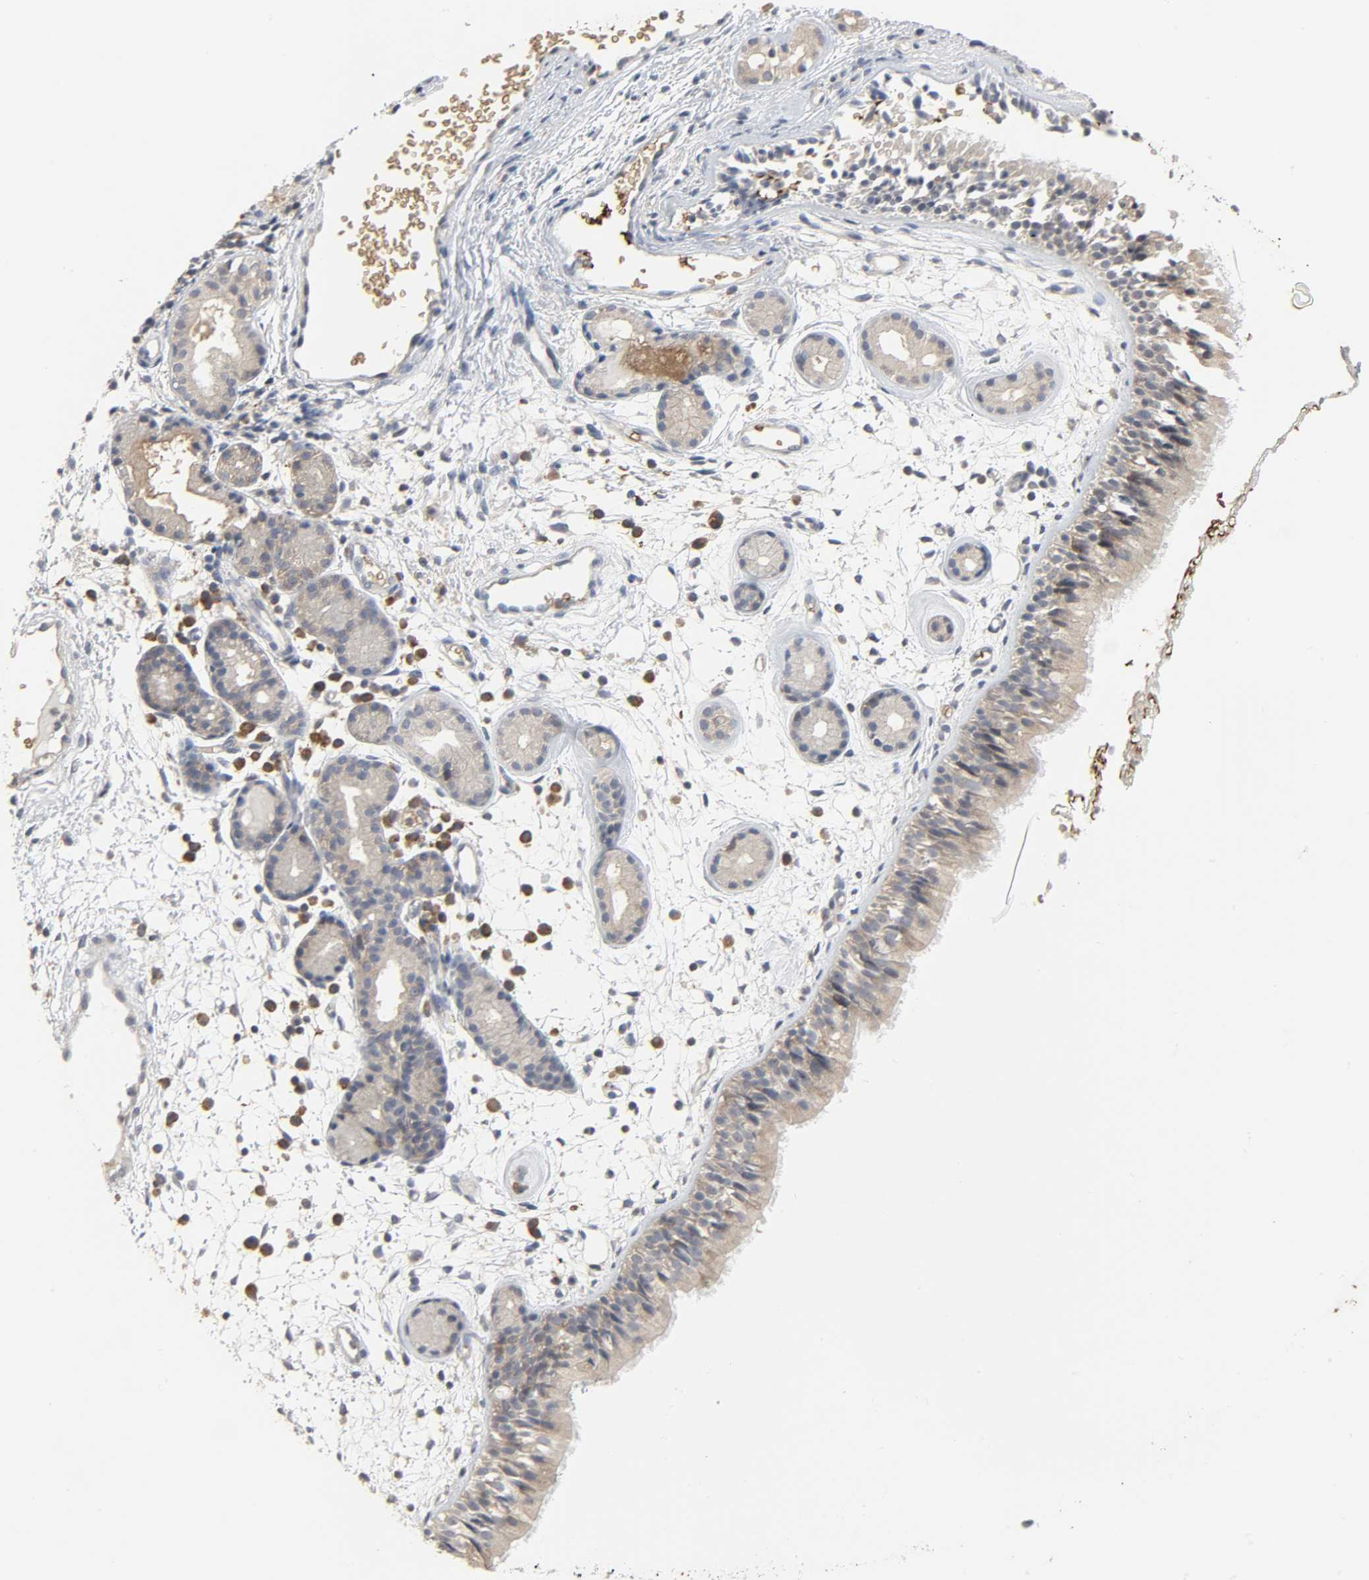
{"staining": {"intensity": "moderate", "quantity": ">75%", "location": "cytoplasmic/membranous"}, "tissue": "nasopharynx", "cell_type": "Respiratory epithelial cells", "image_type": "normal", "snomed": [{"axis": "morphology", "description": "Normal tissue, NOS"}, {"axis": "morphology", "description": "Inflammation, NOS"}, {"axis": "topography", "description": "Nasopharynx"}], "caption": "Moderate cytoplasmic/membranous positivity for a protein is present in approximately >75% of respiratory epithelial cells of unremarkable nasopharynx using immunohistochemistry (IHC).", "gene": "PLEKHA2", "patient": {"sex": "female", "age": 55}}